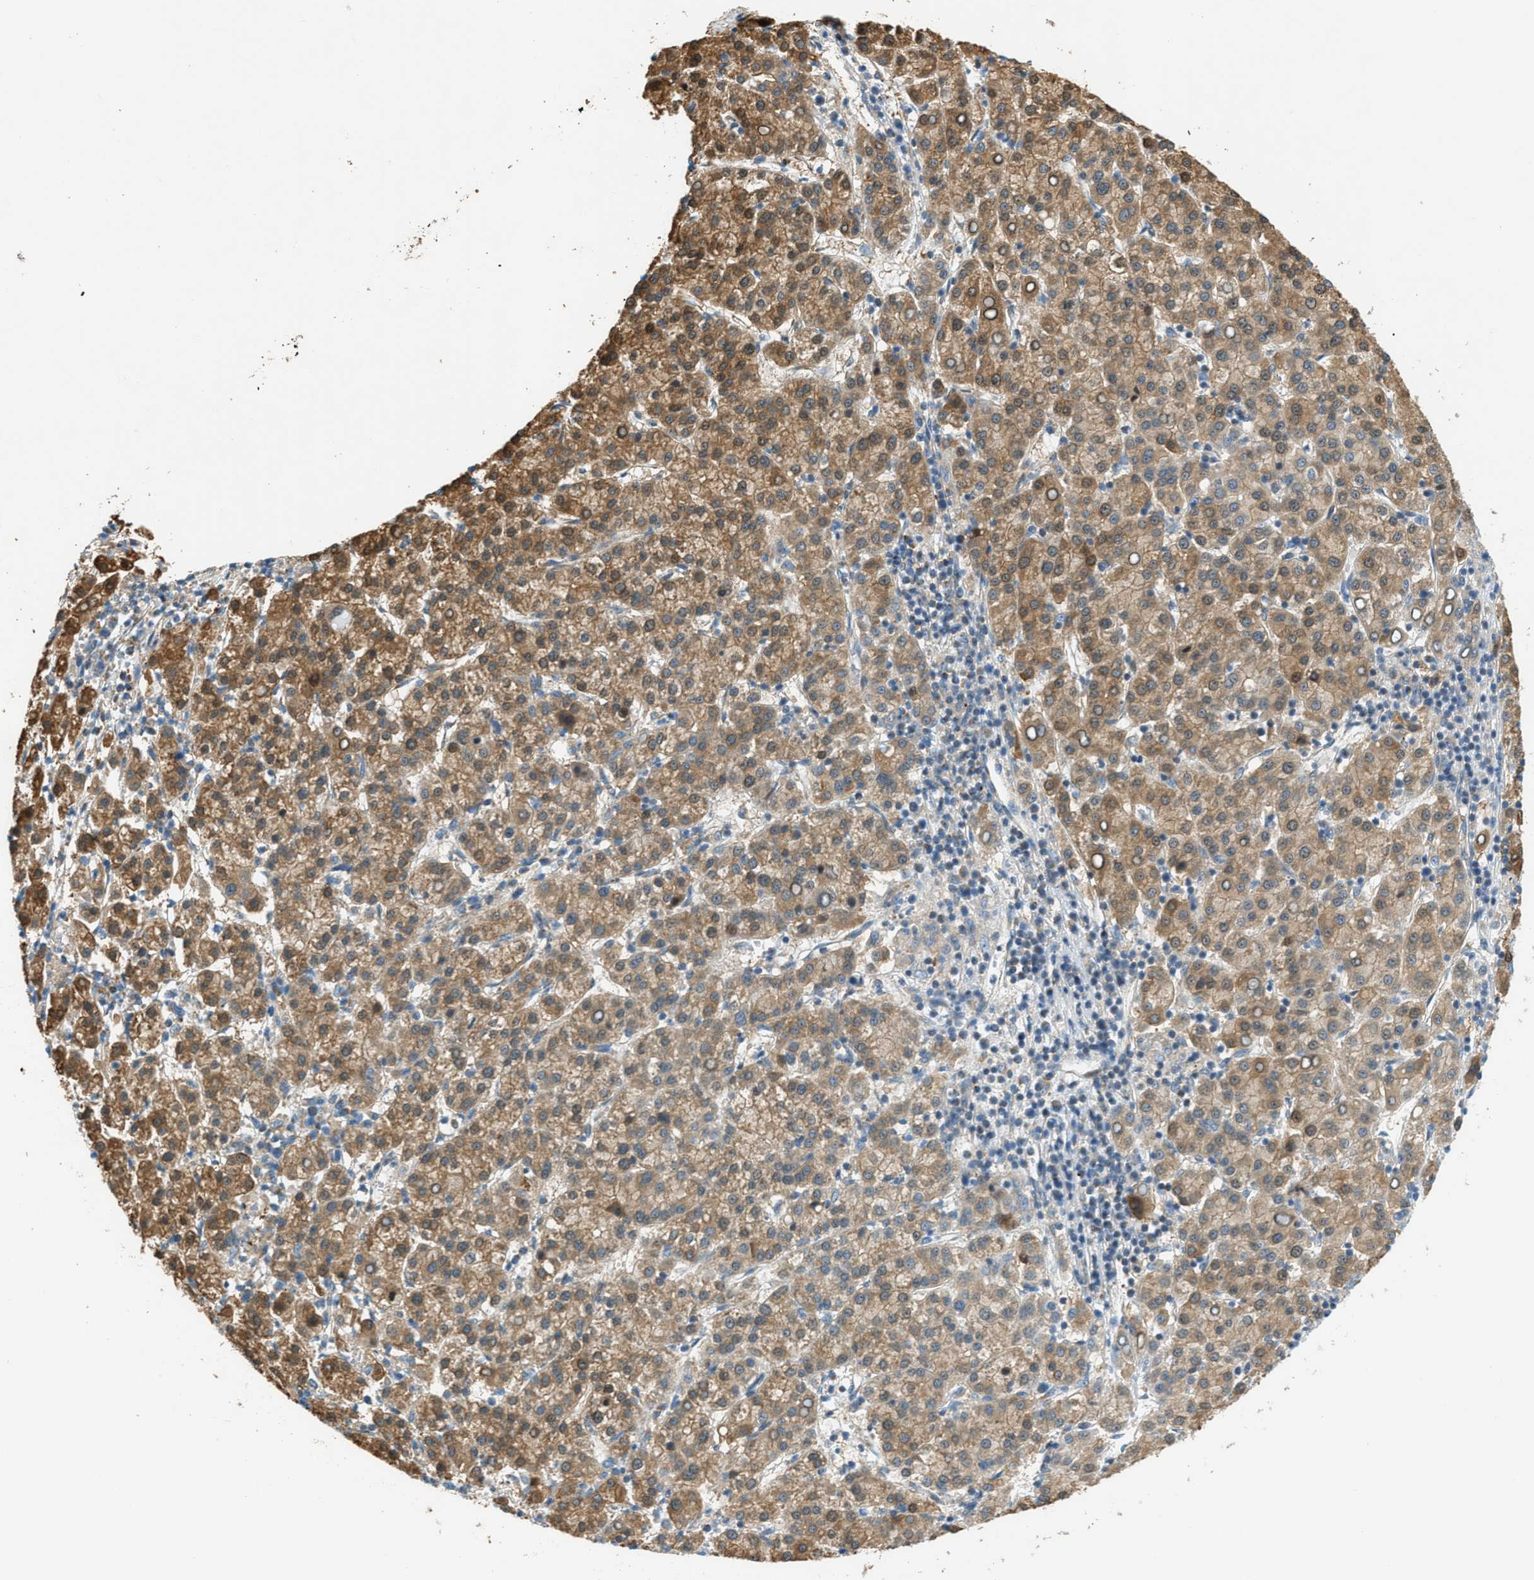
{"staining": {"intensity": "weak", "quantity": ">75%", "location": "cytoplasmic/membranous"}, "tissue": "liver cancer", "cell_type": "Tumor cells", "image_type": "cancer", "snomed": [{"axis": "morphology", "description": "Carcinoma, Hepatocellular, NOS"}, {"axis": "topography", "description": "Liver"}], "caption": "Liver hepatocellular carcinoma stained with DAB immunohistochemistry reveals low levels of weak cytoplasmic/membranous staining in about >75% of tumor cells.", "gene": "PIGG", "patient": {"sex": "female", "age": 58}}